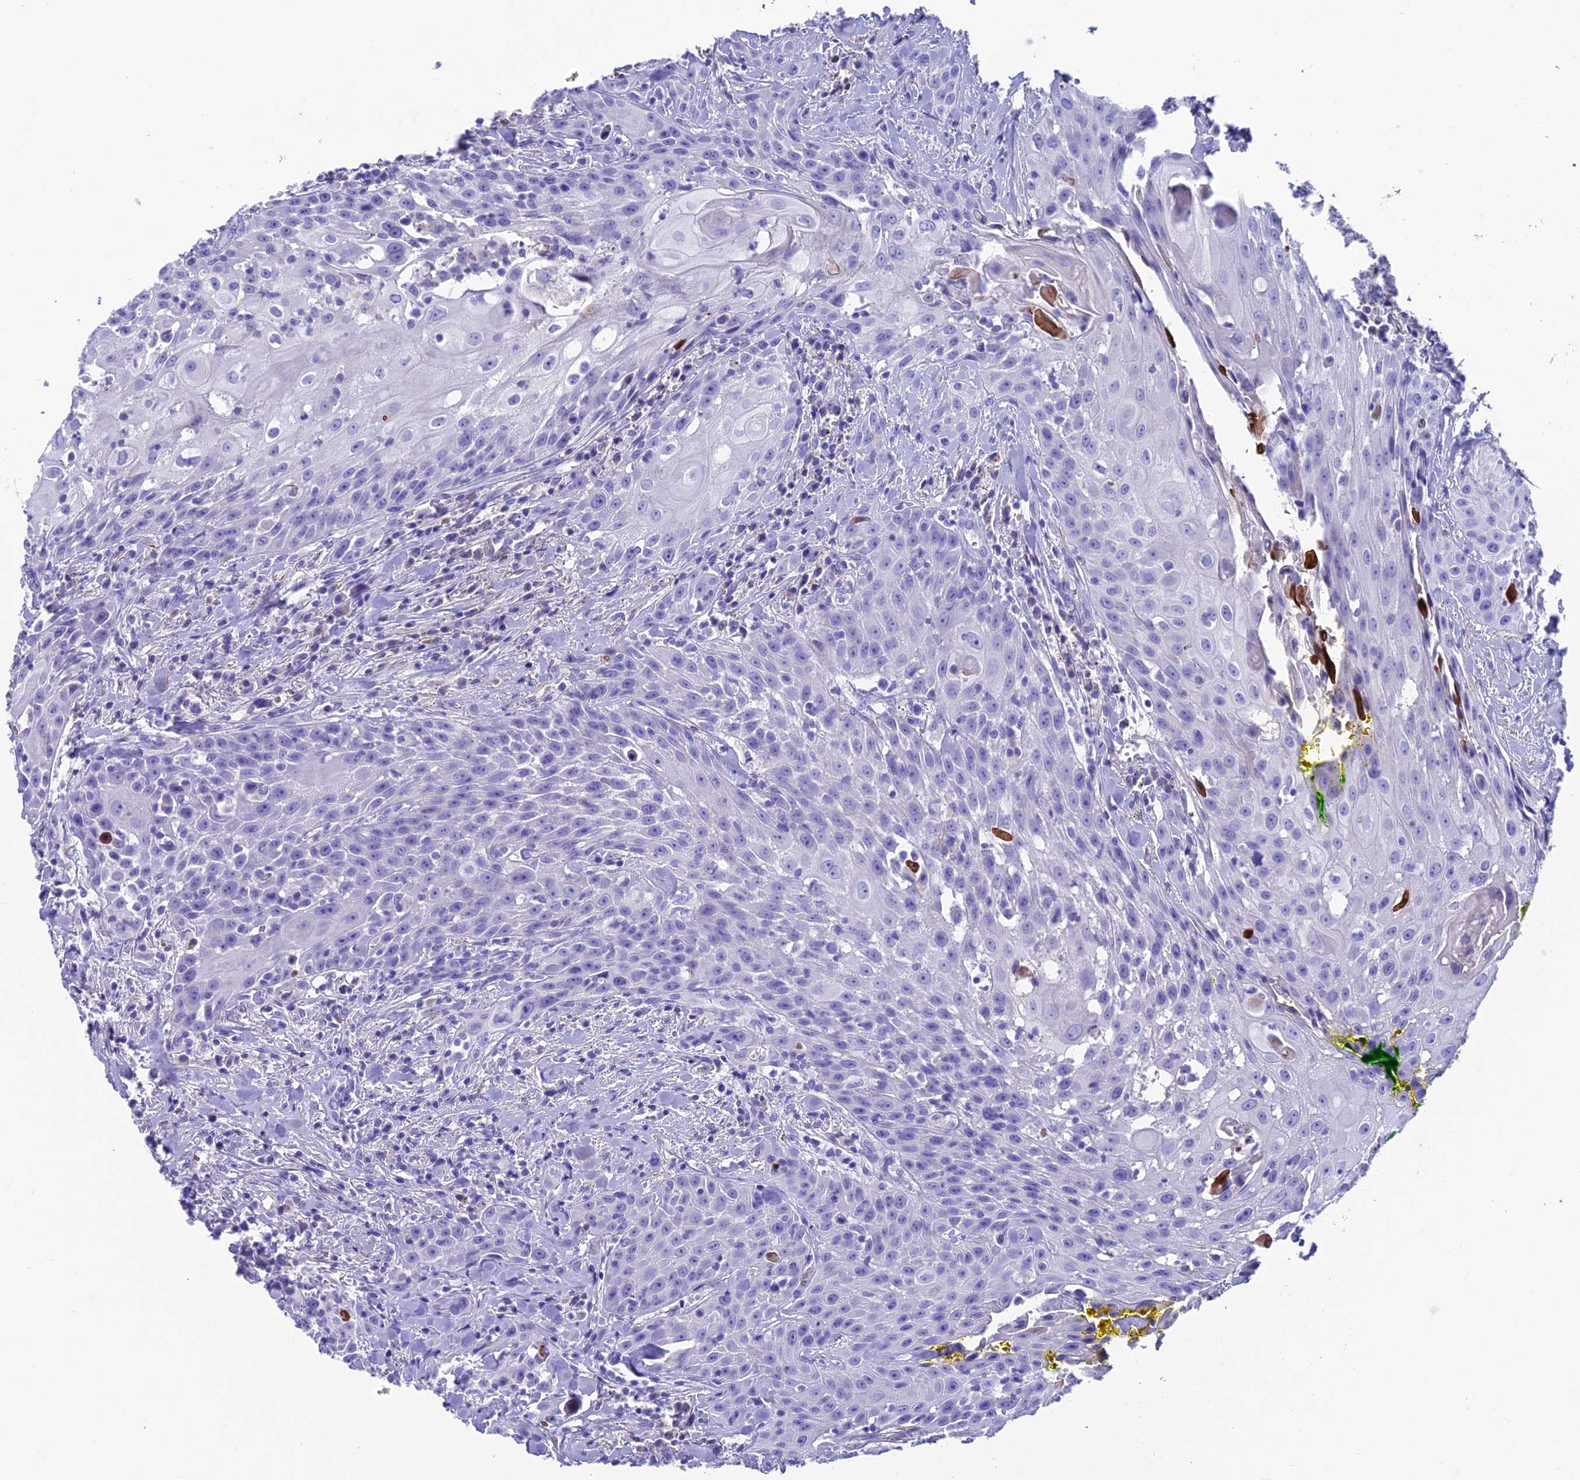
{"staining": {"intensity": "negative", "quantity": "none", "location": "none"}, "tissue": "head and neck cancer", "cell_type": "Tumor cells", "image_type": "cancer", "snomed": [{"axis": "morphology", "description": "Squamous cell carcinoma, NOS"}, {"axis": "topography", "description": "Oral tissue"}, {"axis": "topography", "description": "Head-Neck"}], "caption": "Tumor cells are negative for protein expression in human head and neck cancer.", "gene": "GNG11", "patient": {"sex": "female", "age": 82}}